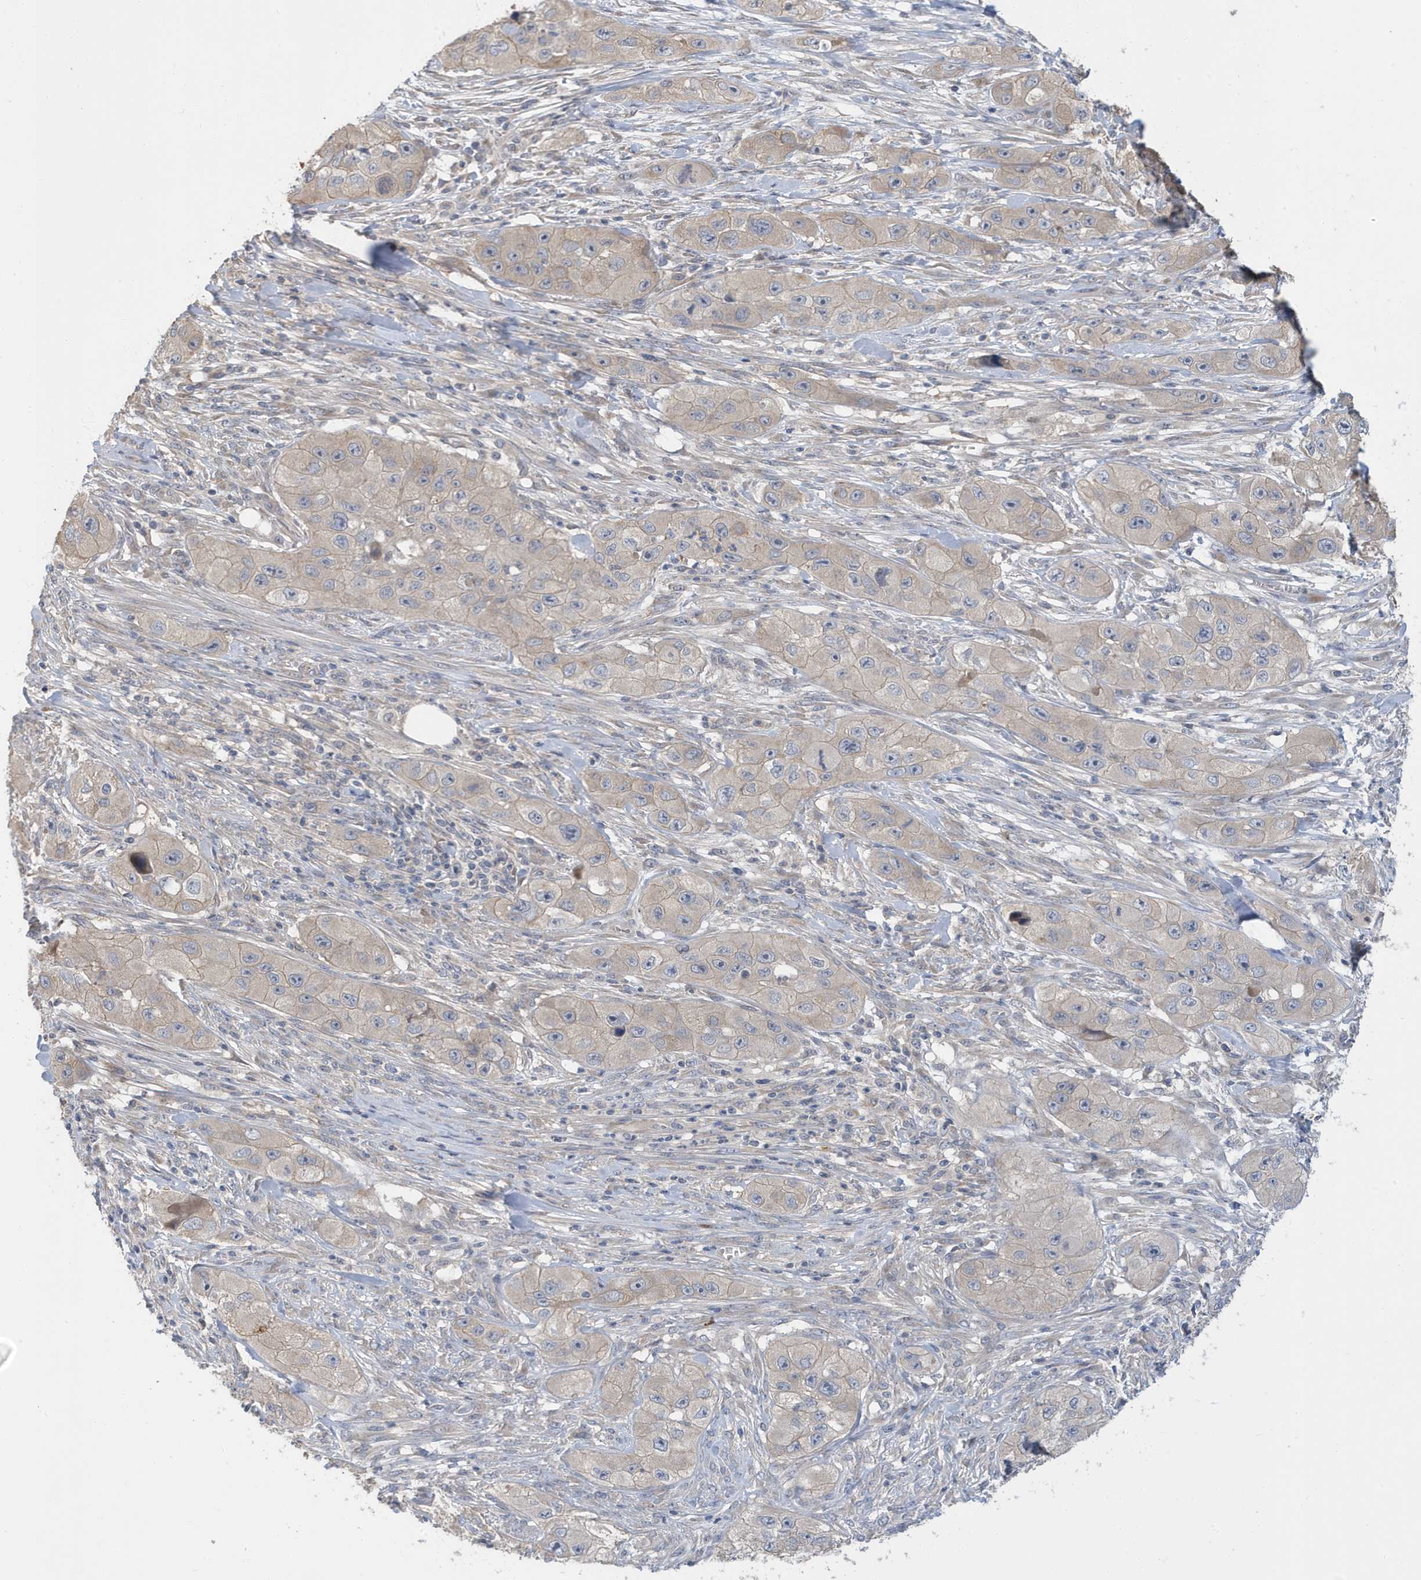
{"staining": {"intensity": "negative", "quantity": "none", "location": "none"}, "tissue": "skin cancer", "cell_type": "Tumor cells", "image_type": "cancer", "snomed": [{"axis": "morphology", "description": "Squamous cell carcinoma, NOS"}, {"axis": "topography", "description": "Skin"}, {"axis": "topography", "description": "Subcutis"}], "caption": "Immunohistochemistry (IHC) image of neoplastic tissue: skin squamous cell carcinoma stained with DAB exhibits no significant protein staining in tumor cells.", "gene": "LAPTM4A", "patient": {"sex": "male", "age": 73}}